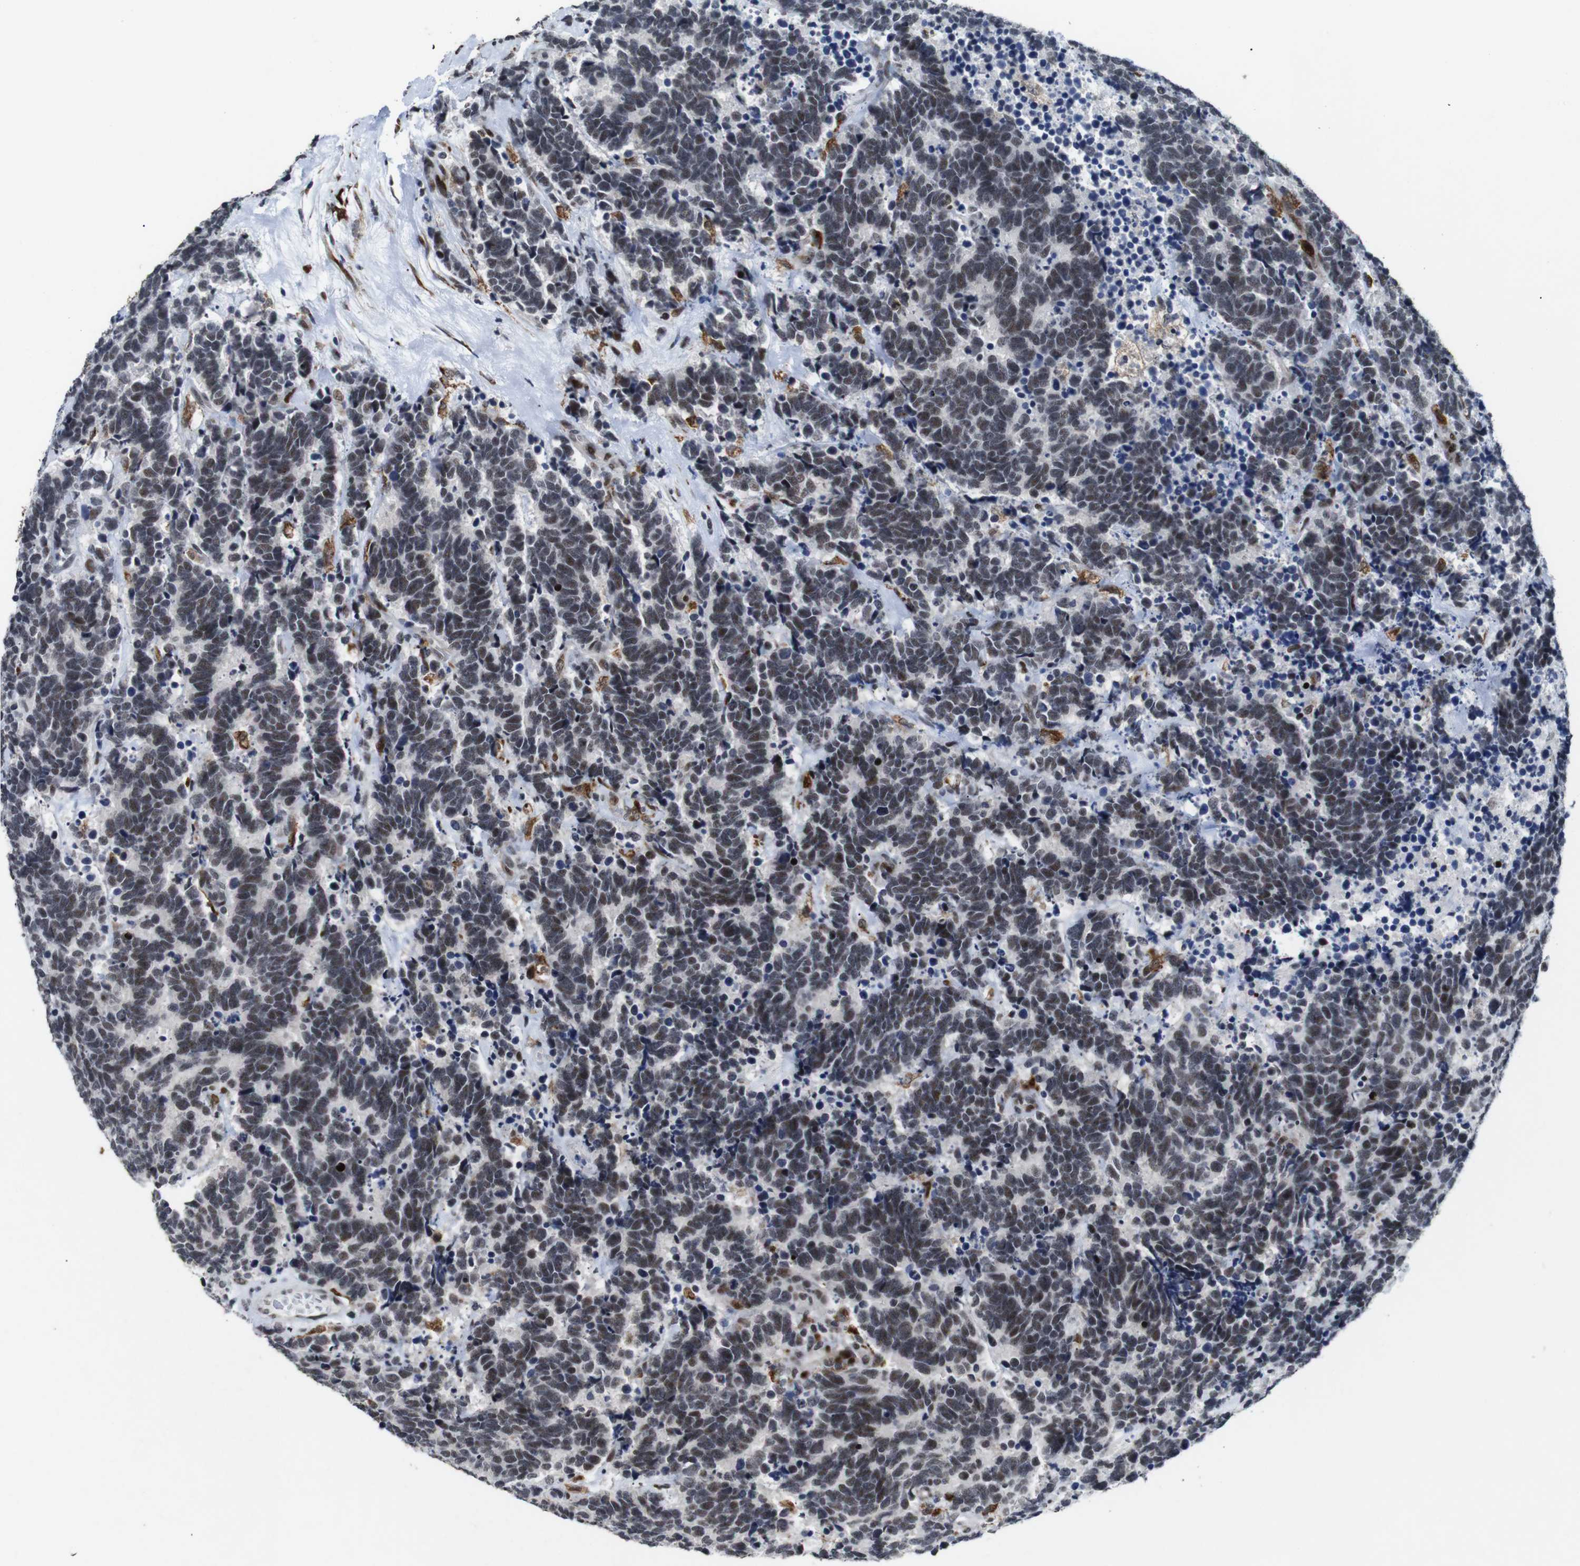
{"staining": {"intensity": "moderate", "quantity": ">75%", "location": "nuclear"}, "tissue": "carcinoid", "cell_type": "Tumor cells", "image_type": "cancer", "snomed": [{"axis": "morphology", "description": "Carcinoma, NOS"}, {"axis": "morphology", "description": "Carcinoid, malignant, NOS"}, {"axis": "topography", "description": "Urinary bladder"}], "caption": "The immunohistochemical stain shows moderate nuclear positivity in tumor cells of carcinoid (malignant) tissue.", "gene": "EIF4G1", "patient": {"sex": "male", "age": 57}}